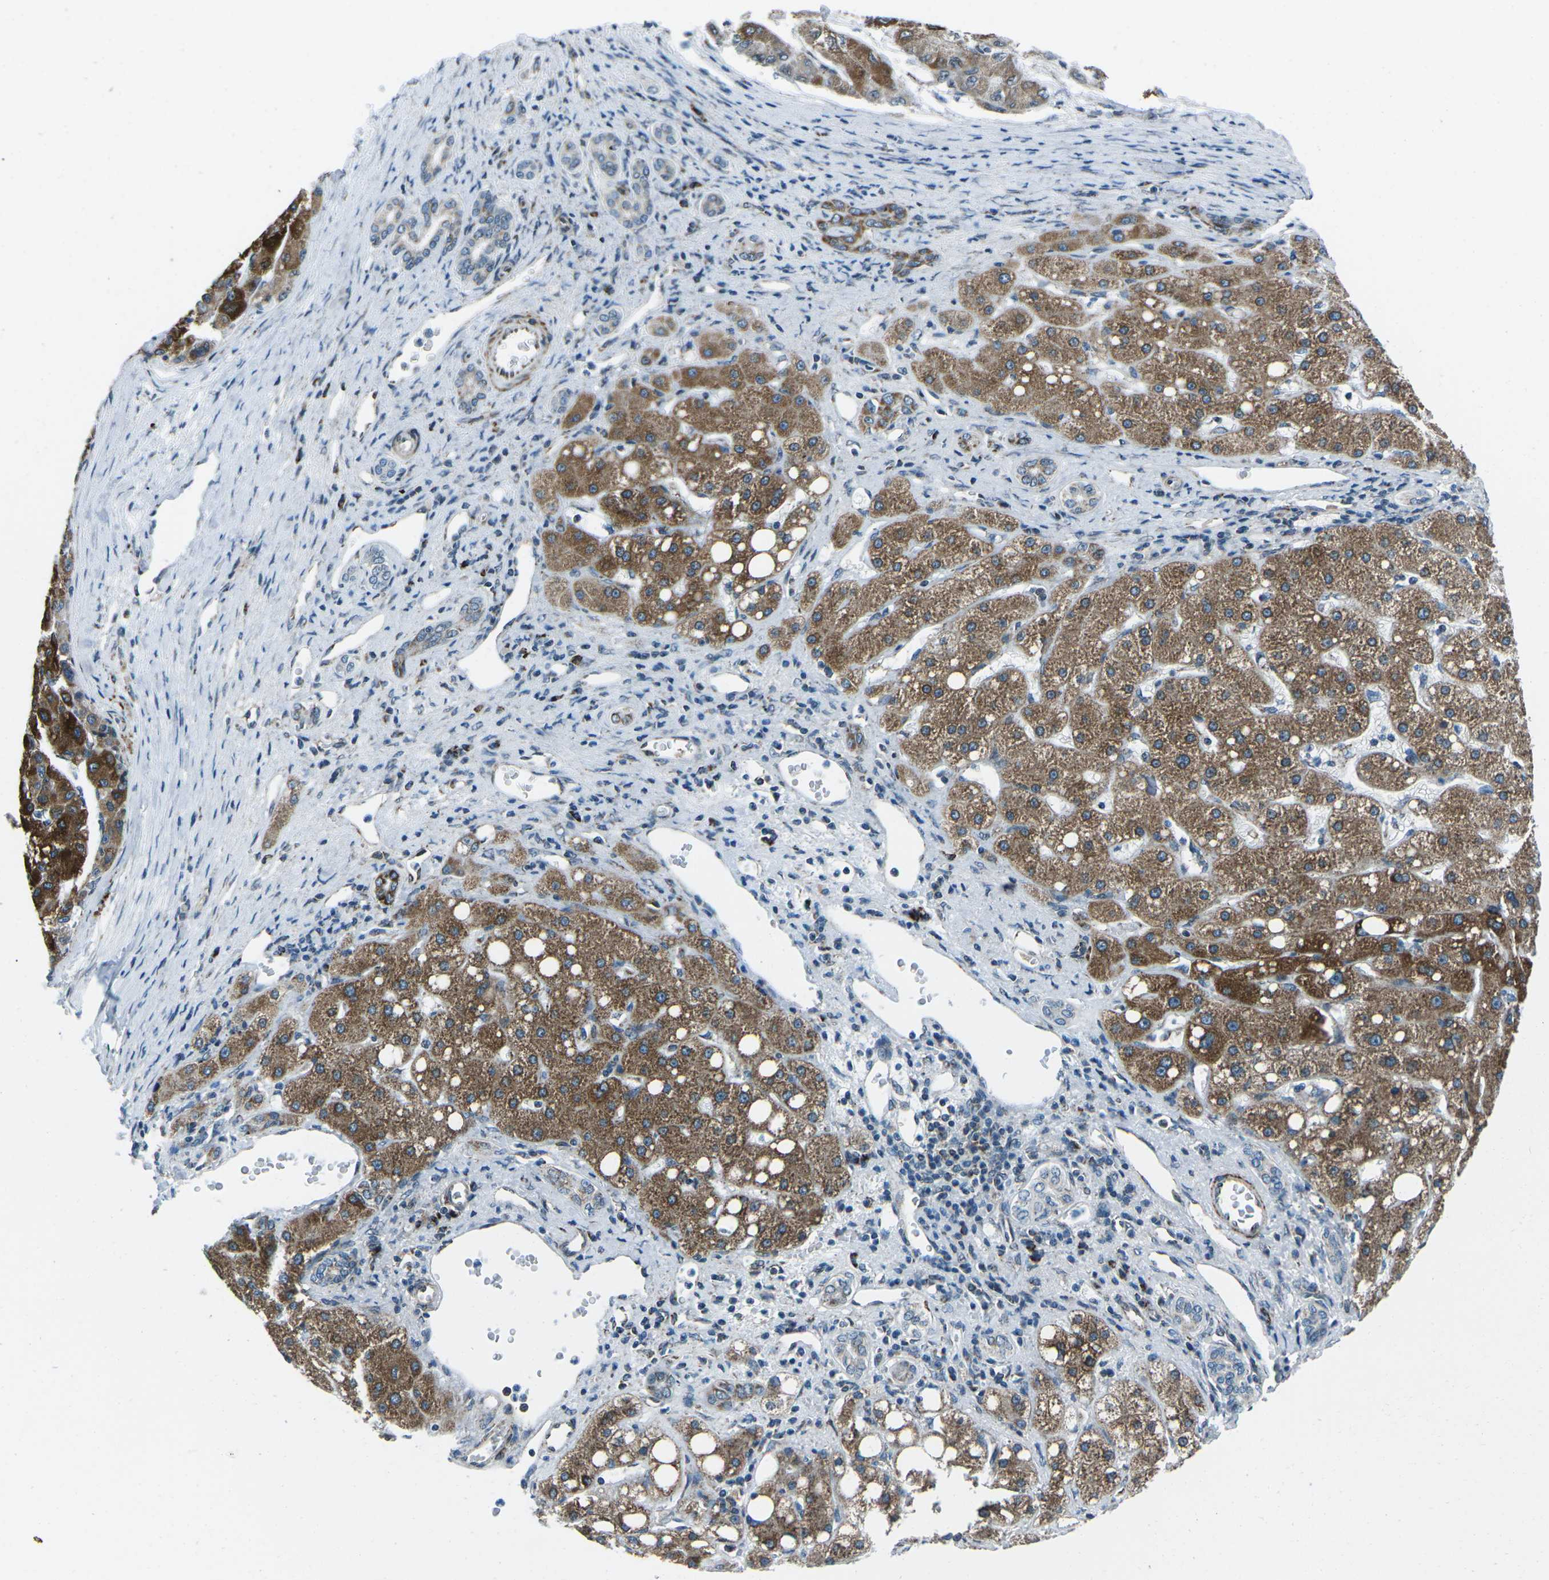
{"staining": {"intensity": "moderate", "quantity": ">75%", "location": "cytoplasmic/membranous"}, "tissue": "liver cancer", "cell_type": "Tumor cells", "image_type": "cancer", "snomed": [{"axis": "morphology", "description": "Carcinoma, Hepatocellular, NOS"}, {"axis": "topography", "description": "Liver"}], "caption": "Immunohistochemical staining of human liver cancer displays medium levels of moderate cytoplasmic/membranous staining in approximately >75% of tumor cells.", "gene": "RFESD", "patient": {"sex": "male", "age": 80}}